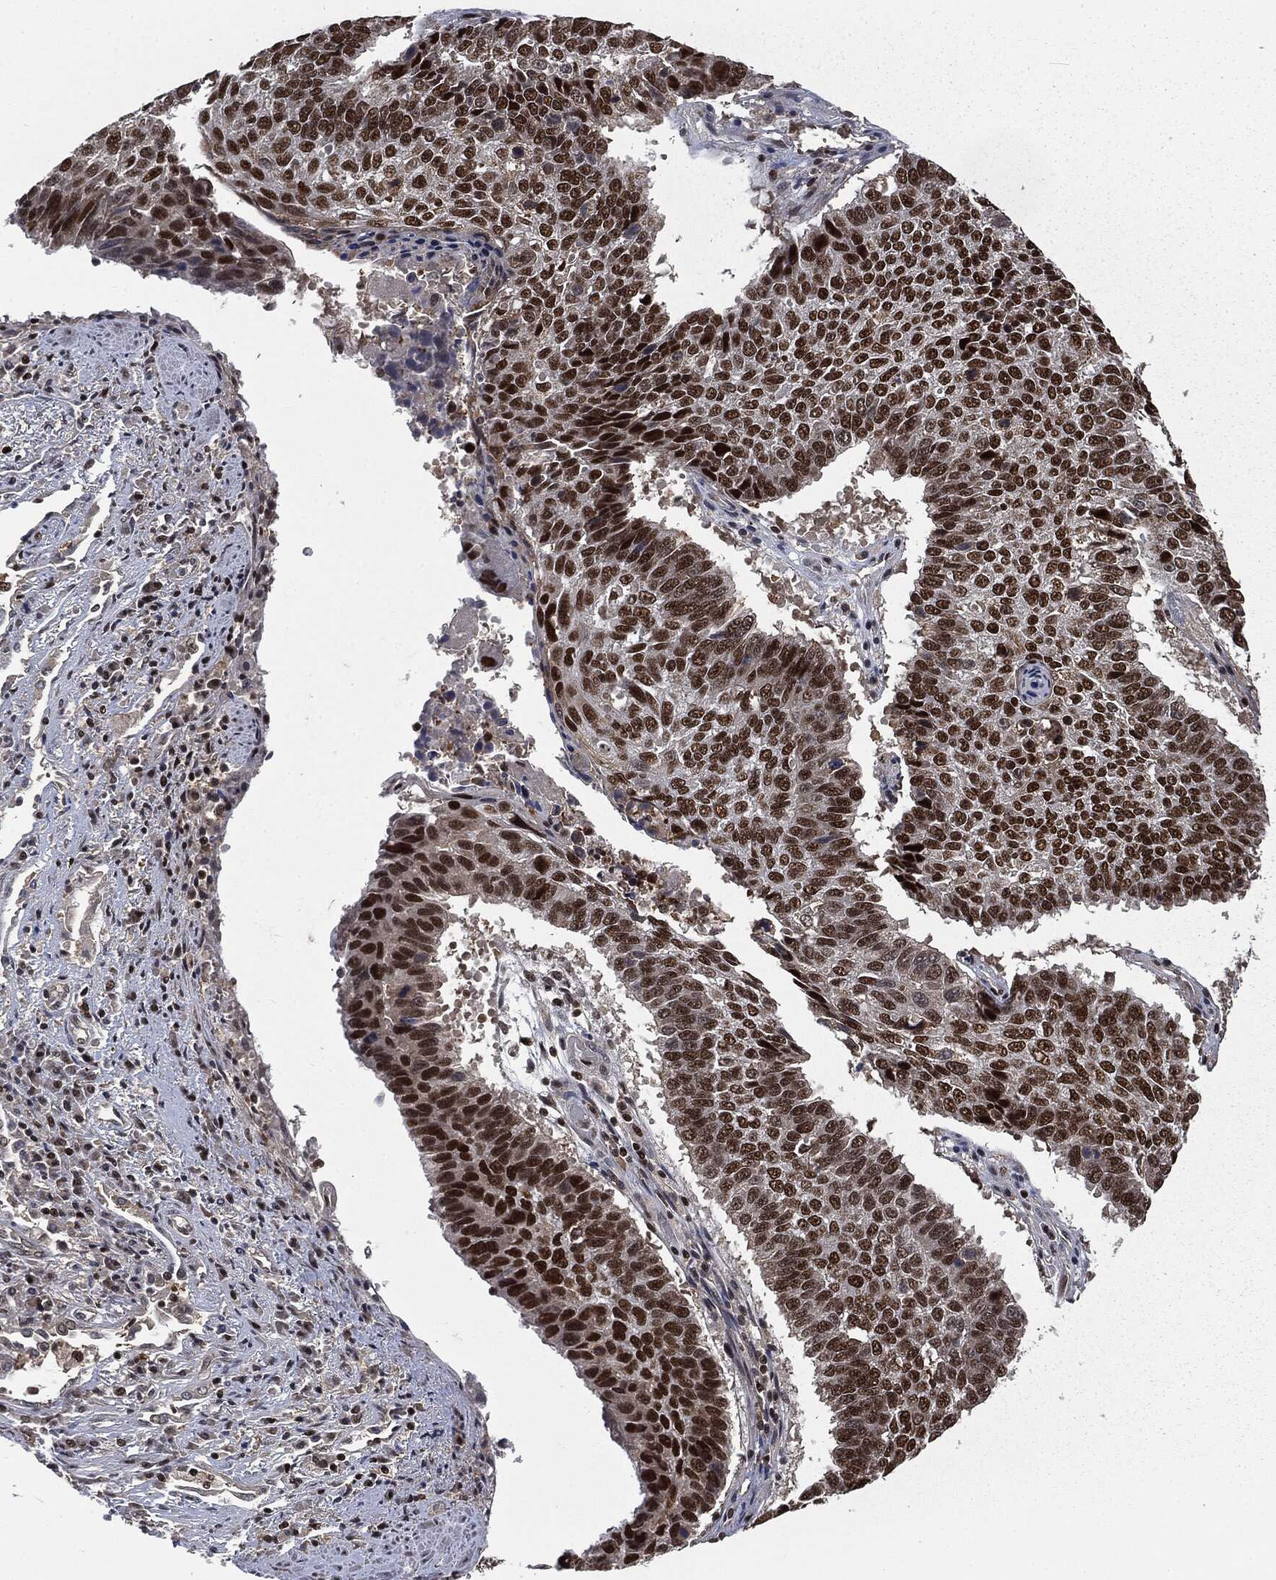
{"staining": {"intensity": "strong", "quantity": ">75%", "location": "nuclear"}, "tissue": "lung cancer", "cell_type": "Tumor cells", "image_type": "cancer", "snomed": [{"axis": "morphology", "description": "Squamous cell carcinoma, NOS"}, {"axis": "topography", "description": "Lung"}], "caption": "Brown immunohistochemical staining in human lung squamous cell carcinoma reveals strong nuclear expression in approximately >75% of tumor cells.", "gene": "DPH2", "patient": {"sex": "male", "age": 73}}